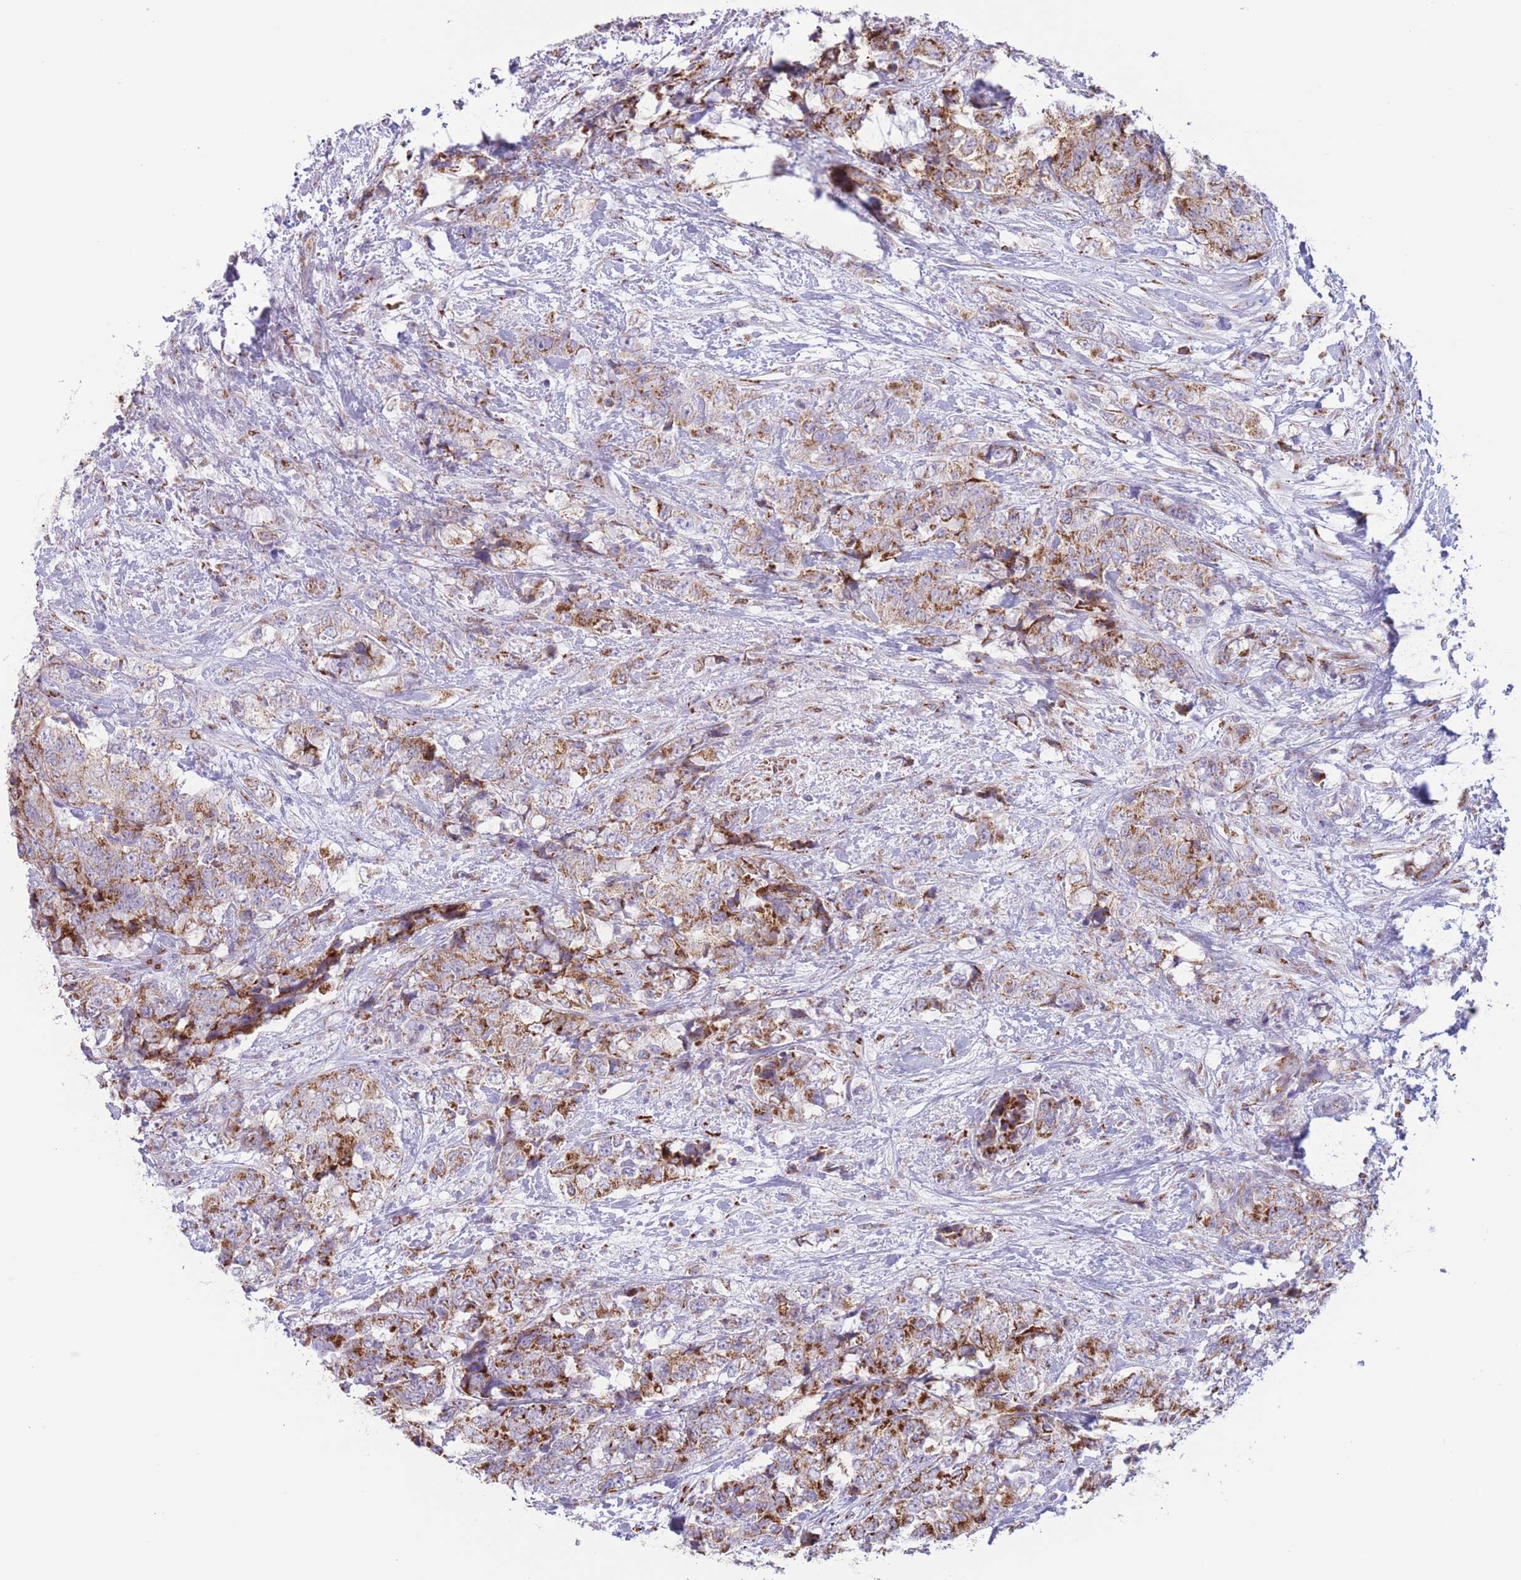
{"staining": {"intensity": "strong", "quantity": ">75%", "location": "cytoplasmic/membranous"}, "tissue": "urothelial cancer", "cell_type": "Tumor cells", "image_type": "cancer", "snomed": [{"axis": "morphology", "description": "Urothelial carcinoma, High grade"}, {"axis": "topography", "description": "Urinary bladder"}], "caption": "IHC of human urothelial cancer exhibits high levels of strong cytoplasmic/membranous expression in about >75% of tumor cells.", "gene": "MPND", "patient": {"sex": "female", "age": 78}}